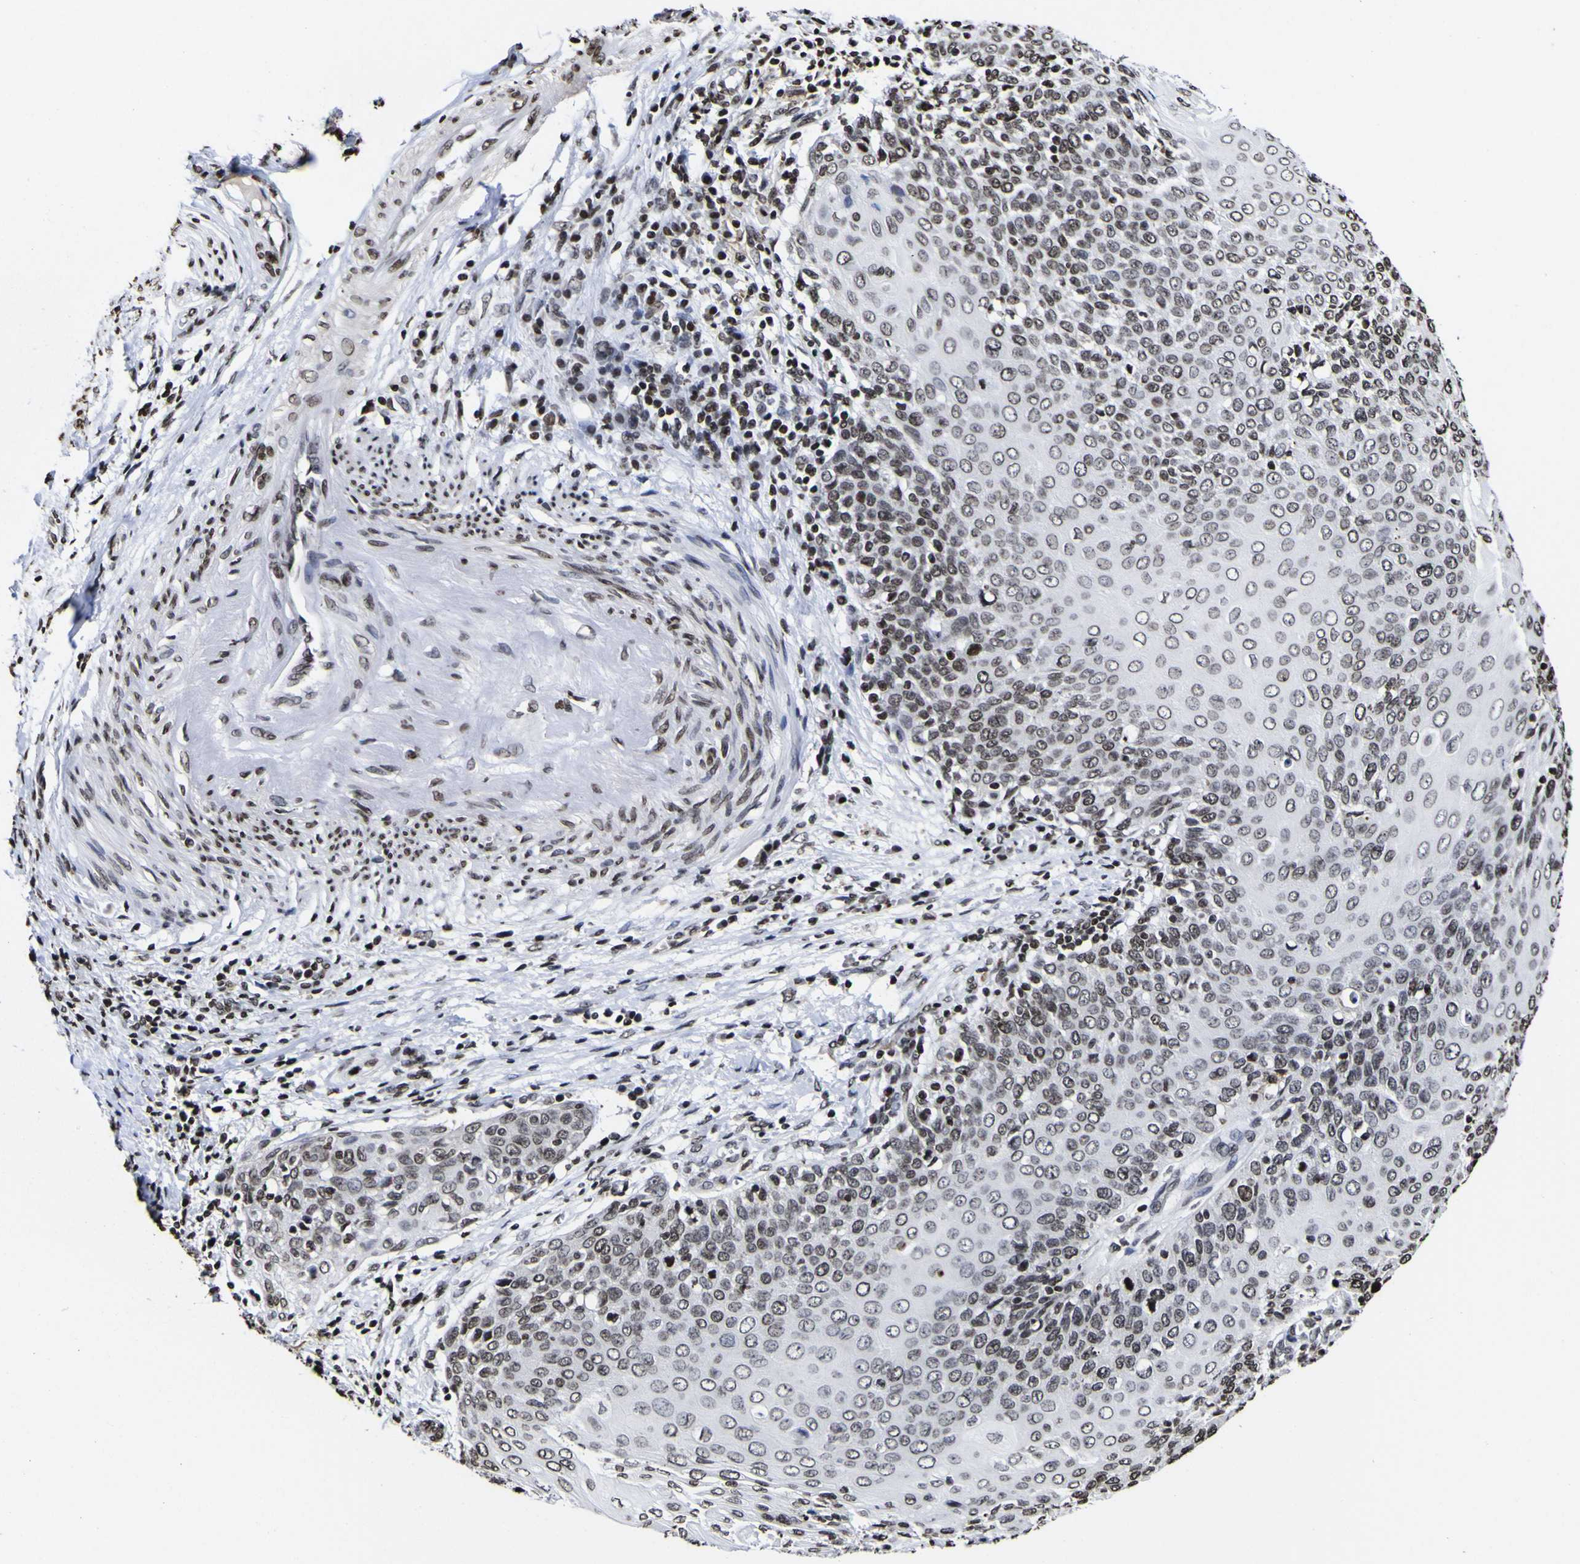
{"staining": {"intensity": "moderate", "quantity": "25%-75%", "location": "nuclear"}, "tissue": "cervical cancer", "cell_type": "Tumor cells", "image_type": "cancer", "snomed": [{"axis": "morphology", "description": "Squamous cell carcinoma, NOS"}, {"axis": "topography", "description": "Cervix"}], "caption": "IHC of human cervical squamous cell carcinoma demonstrates medium levels of moderate nuclear expression in approximately 25%-75% of tumor cells.", "gene": "PIAS1", "patient": {"sex": "female", "age": 39}}